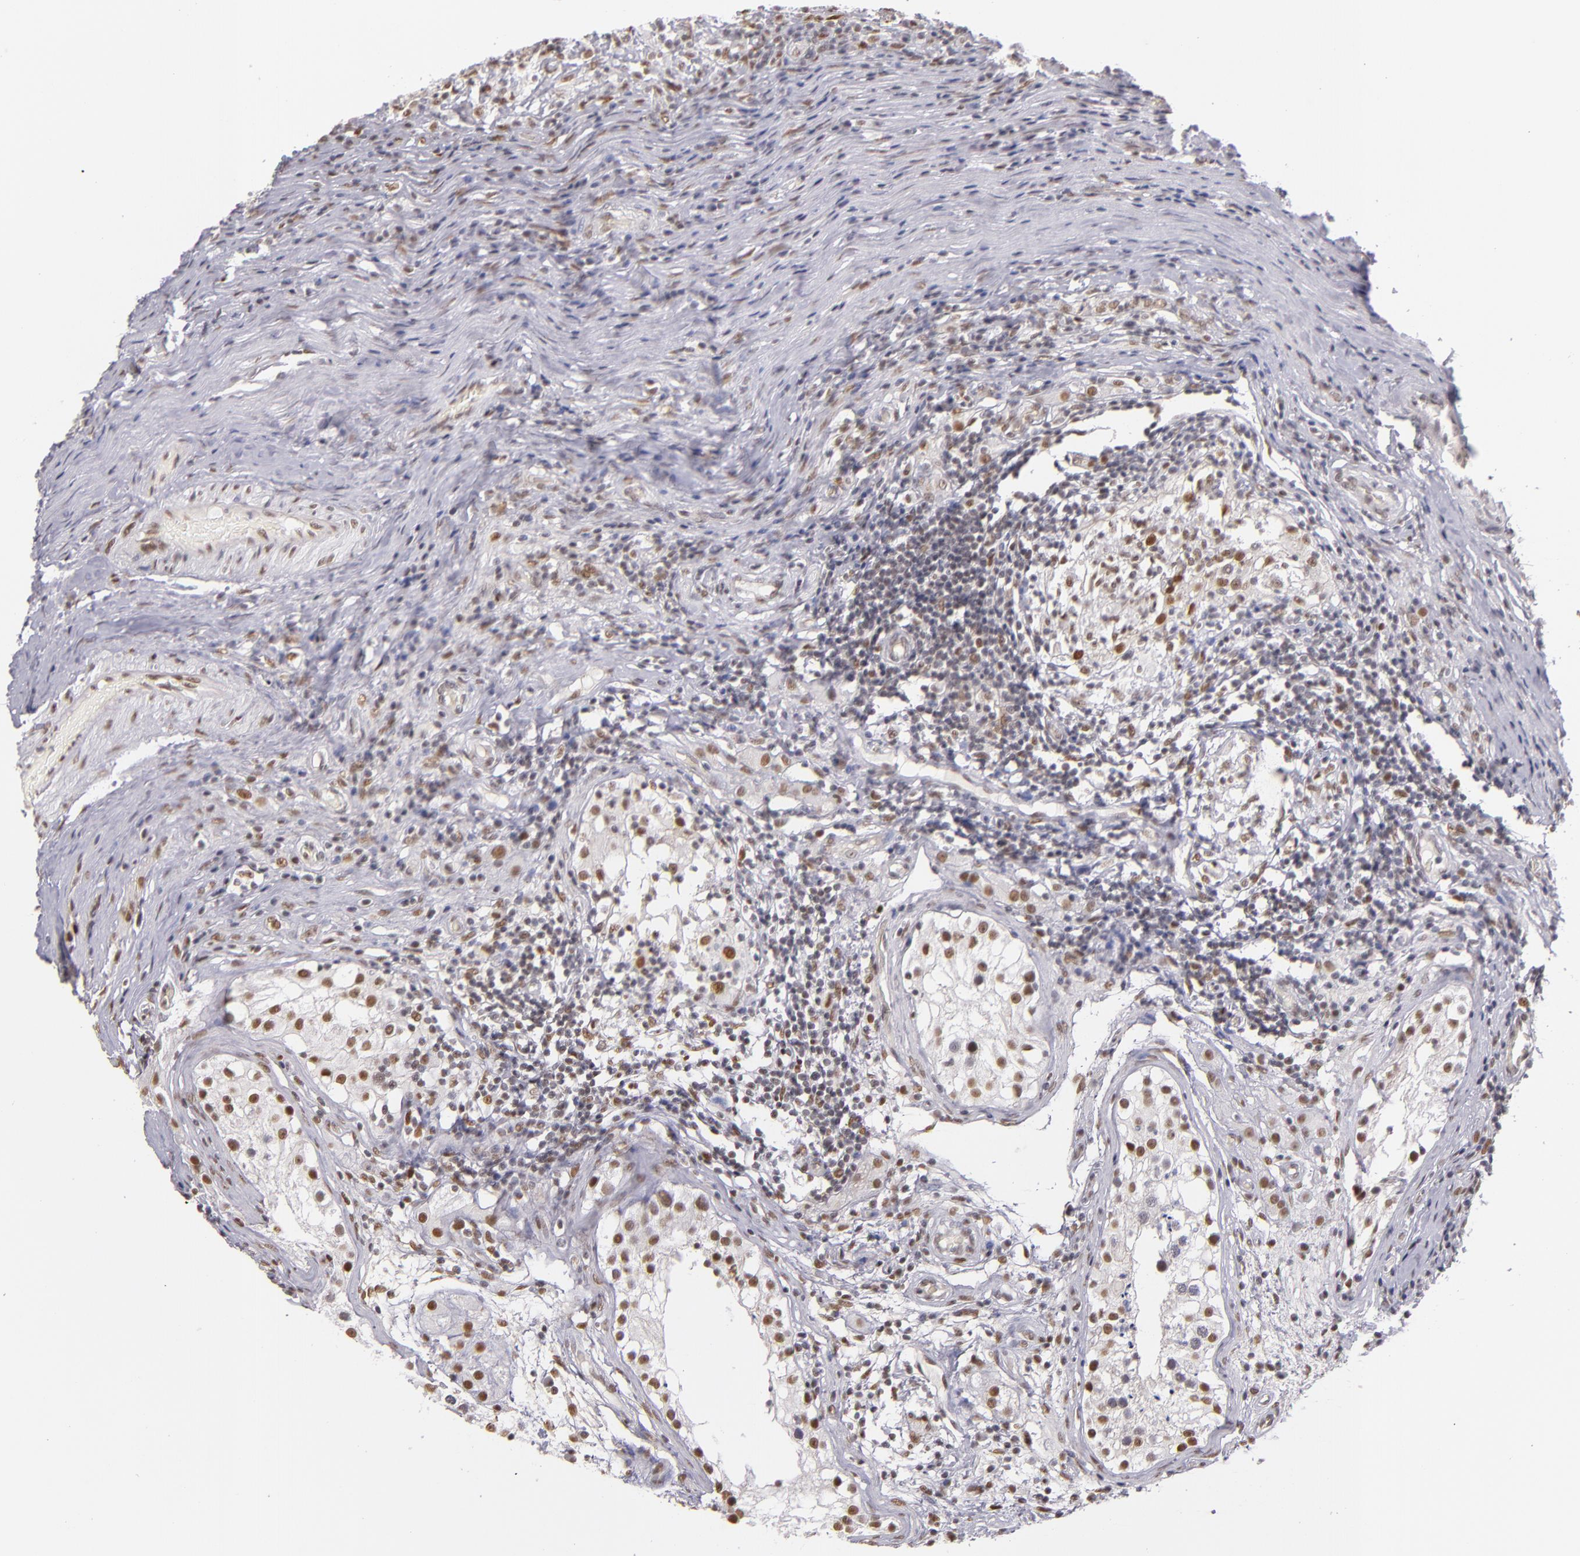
{"staining": {"intensity": "weak", "quantity": "<25%", "location": "nuclear"}, "tissue": "testis cancer", "cell_type": "Tumor cells", "image_type": "cancer", "snomed": [{"axis": "morphology", "description": "Seminoma, NOS"}, {"axis": "topography", "description": "Testis"}], "caption": "The IHC image has no significant expression in tumor cells of seminoma (testis) tissue.", "gene": "NCOR2", "patient": {"sex": "male", "age": 34}}